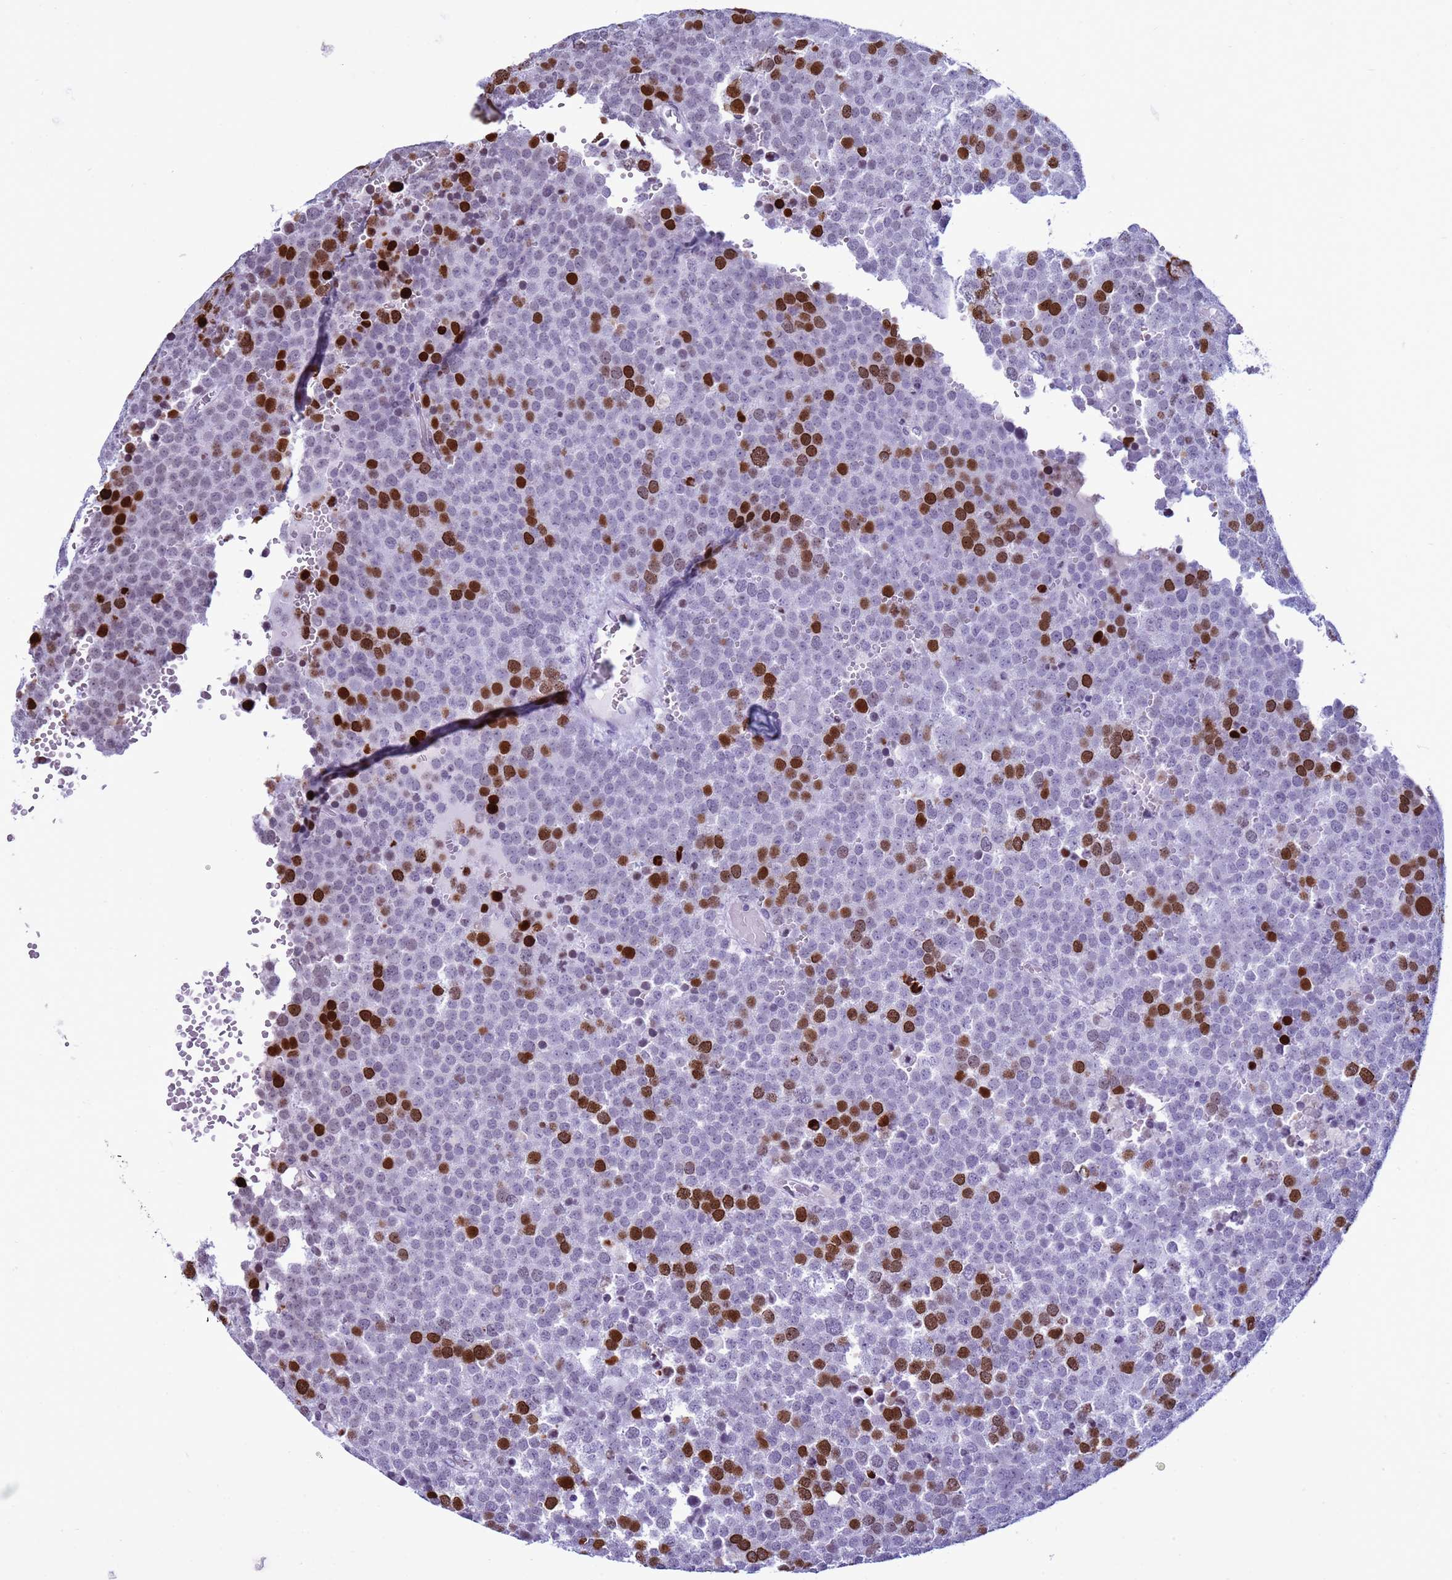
{"staining": {"intensity": "strong", "quantity": "<25%", "location": "nuclear"}, "tissue": "testis cancer", "cell_type": "Tumor cells", "image_type": "cancer", "snomed": [{"axis": "morphology", "description": "Seminoma, NOS"}, {"axis": "topography", "description": "Testis"}], "caption": "Seminoma (testis) stained with a protein marker demonstrates strong staining in tumor cells.", "gene": "H4C8", "patient": {"sex": "male", "age": 71}}